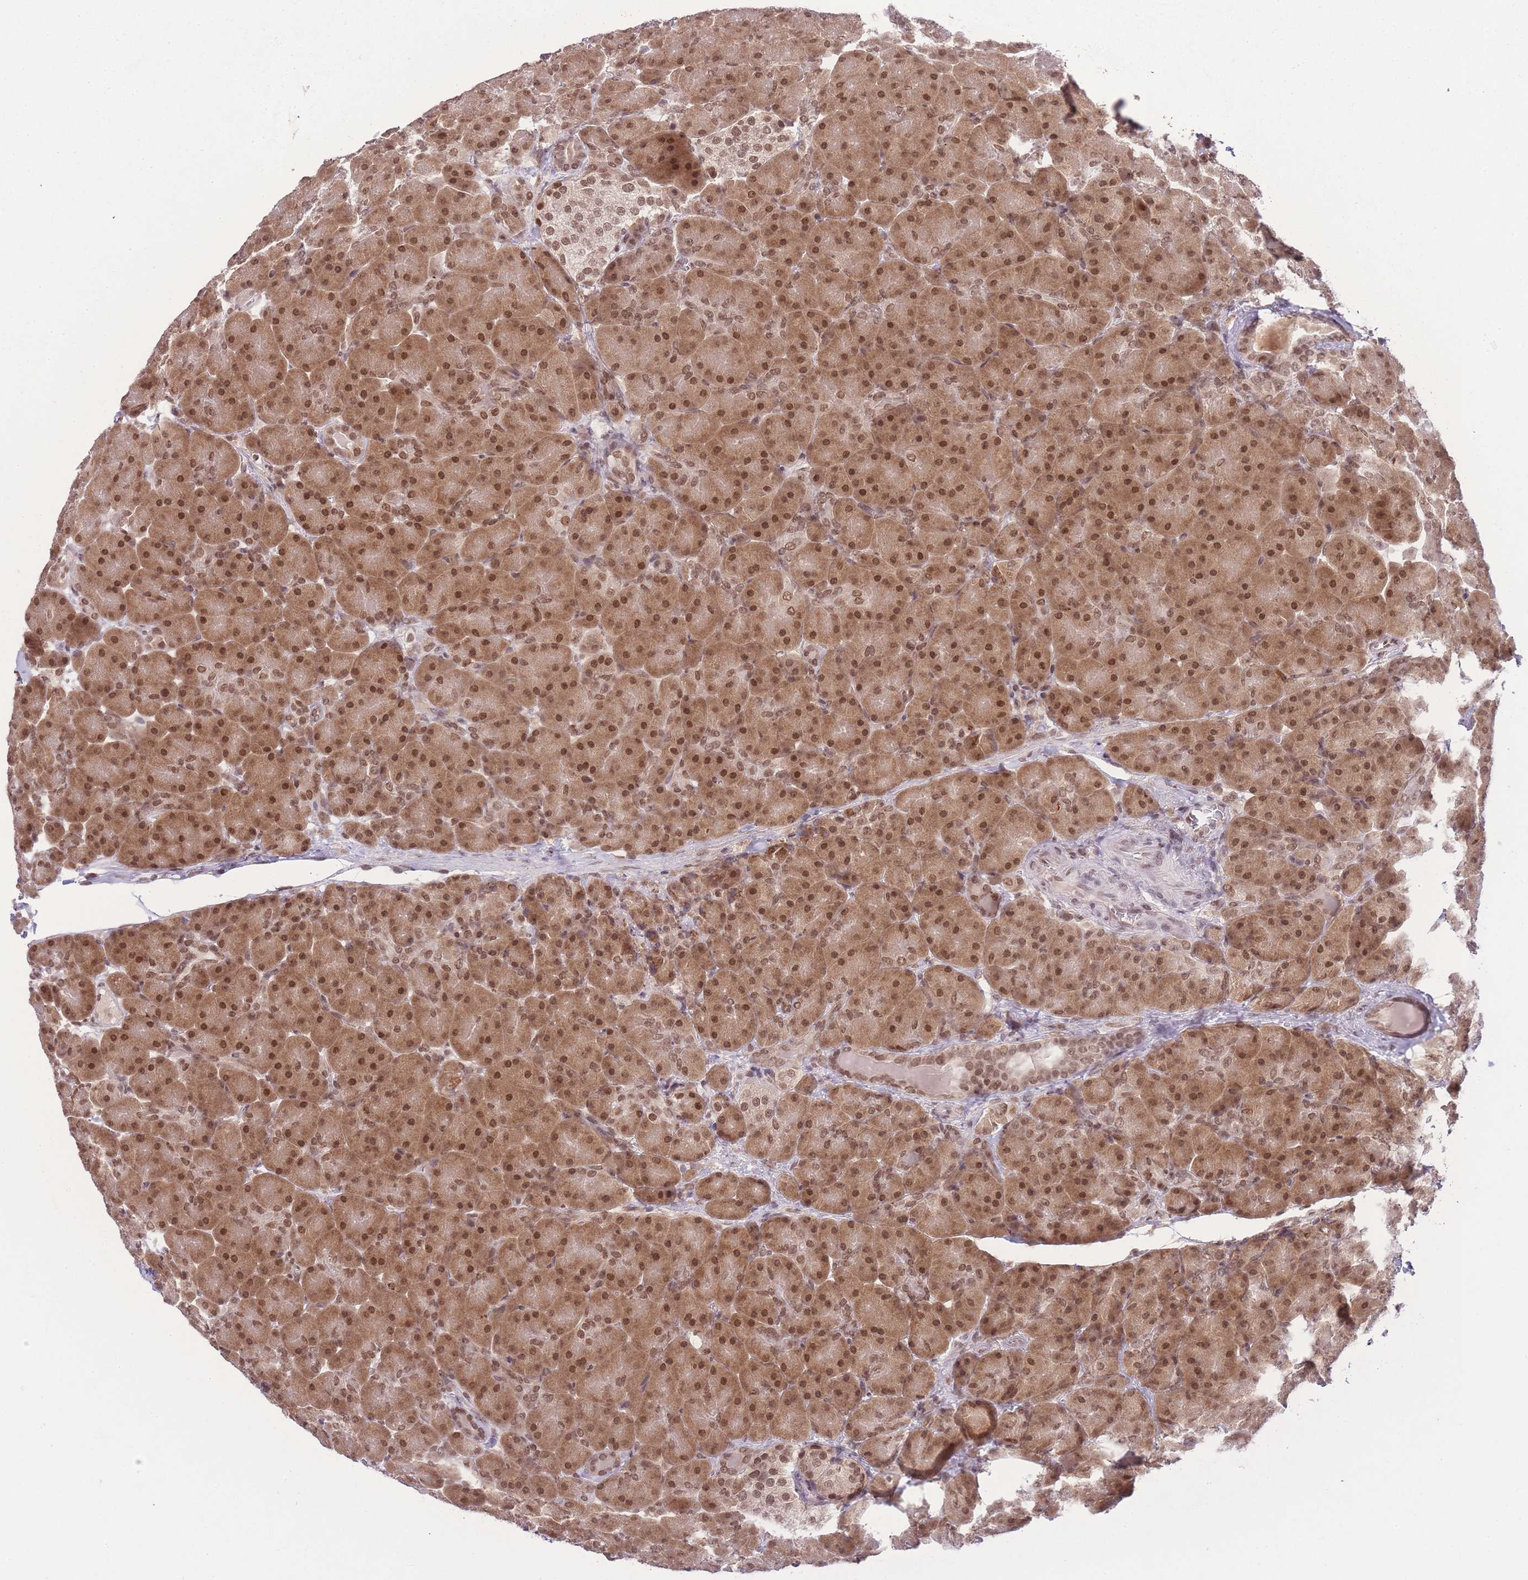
{"staining": {"intensity": "moderate", "quantity": ">75%", "location": "cytoplasmic/membranous,nuclear"}, "tissue": "pancreas", "cell_type": "Exocrine glandular cells", "image_type": "normal", "snomed": [{"axis": "morphology", "description": "Normal tissue, NOS"}, {"axis": "topography", "description": "Pancreas"}], "caption": "A brown stain highlights moderate cytoplasmic/membranous,nuclear staining of a protein in exocrine glandular cells of normal human pancreas.", "gene": "TMED3", "patient": {"sex": "male", "age": 66}}